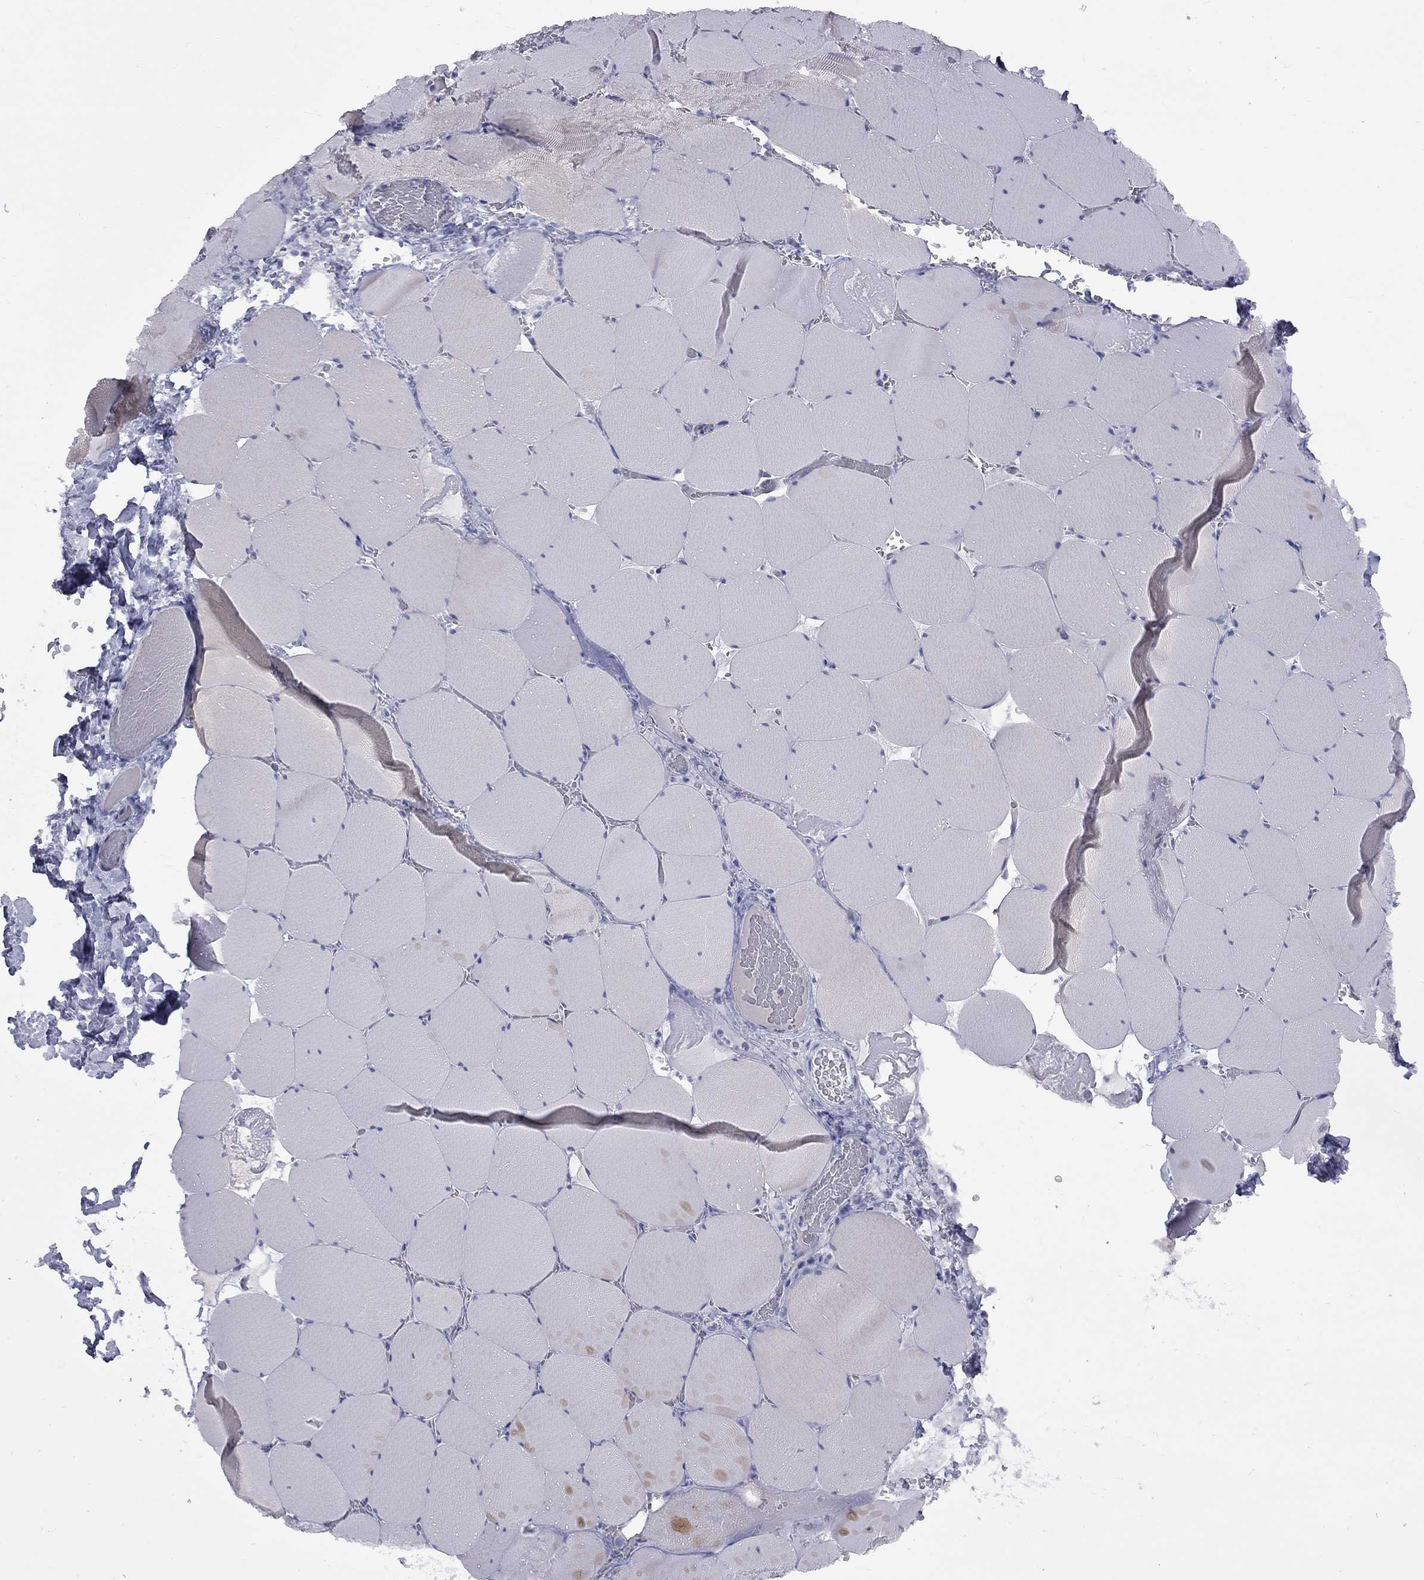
{"staining": {"intensity": "negative", "quantity": "none", "location": "none"}, "tissue": "skeletal muscle", "cell_type": "Myocytes", "image_type": "normal", "snomed": [{"axis": "morphology", "description": "Normal tissue, NOS"}, {"axis": "morphology", "description": "Malignant melanoma, Metastatic site"}, {"axis": "topography", "description": "Skeletal muscle"}], "caption": "High magnification brightfield microscopy of normal skeletal muscle stained with DAB (brown) and counterstained with hematoxylin (blue): myocytes show no significant positivity.", "gene": "ABCB4", "patient": {"sex": "male", "age": 50}}